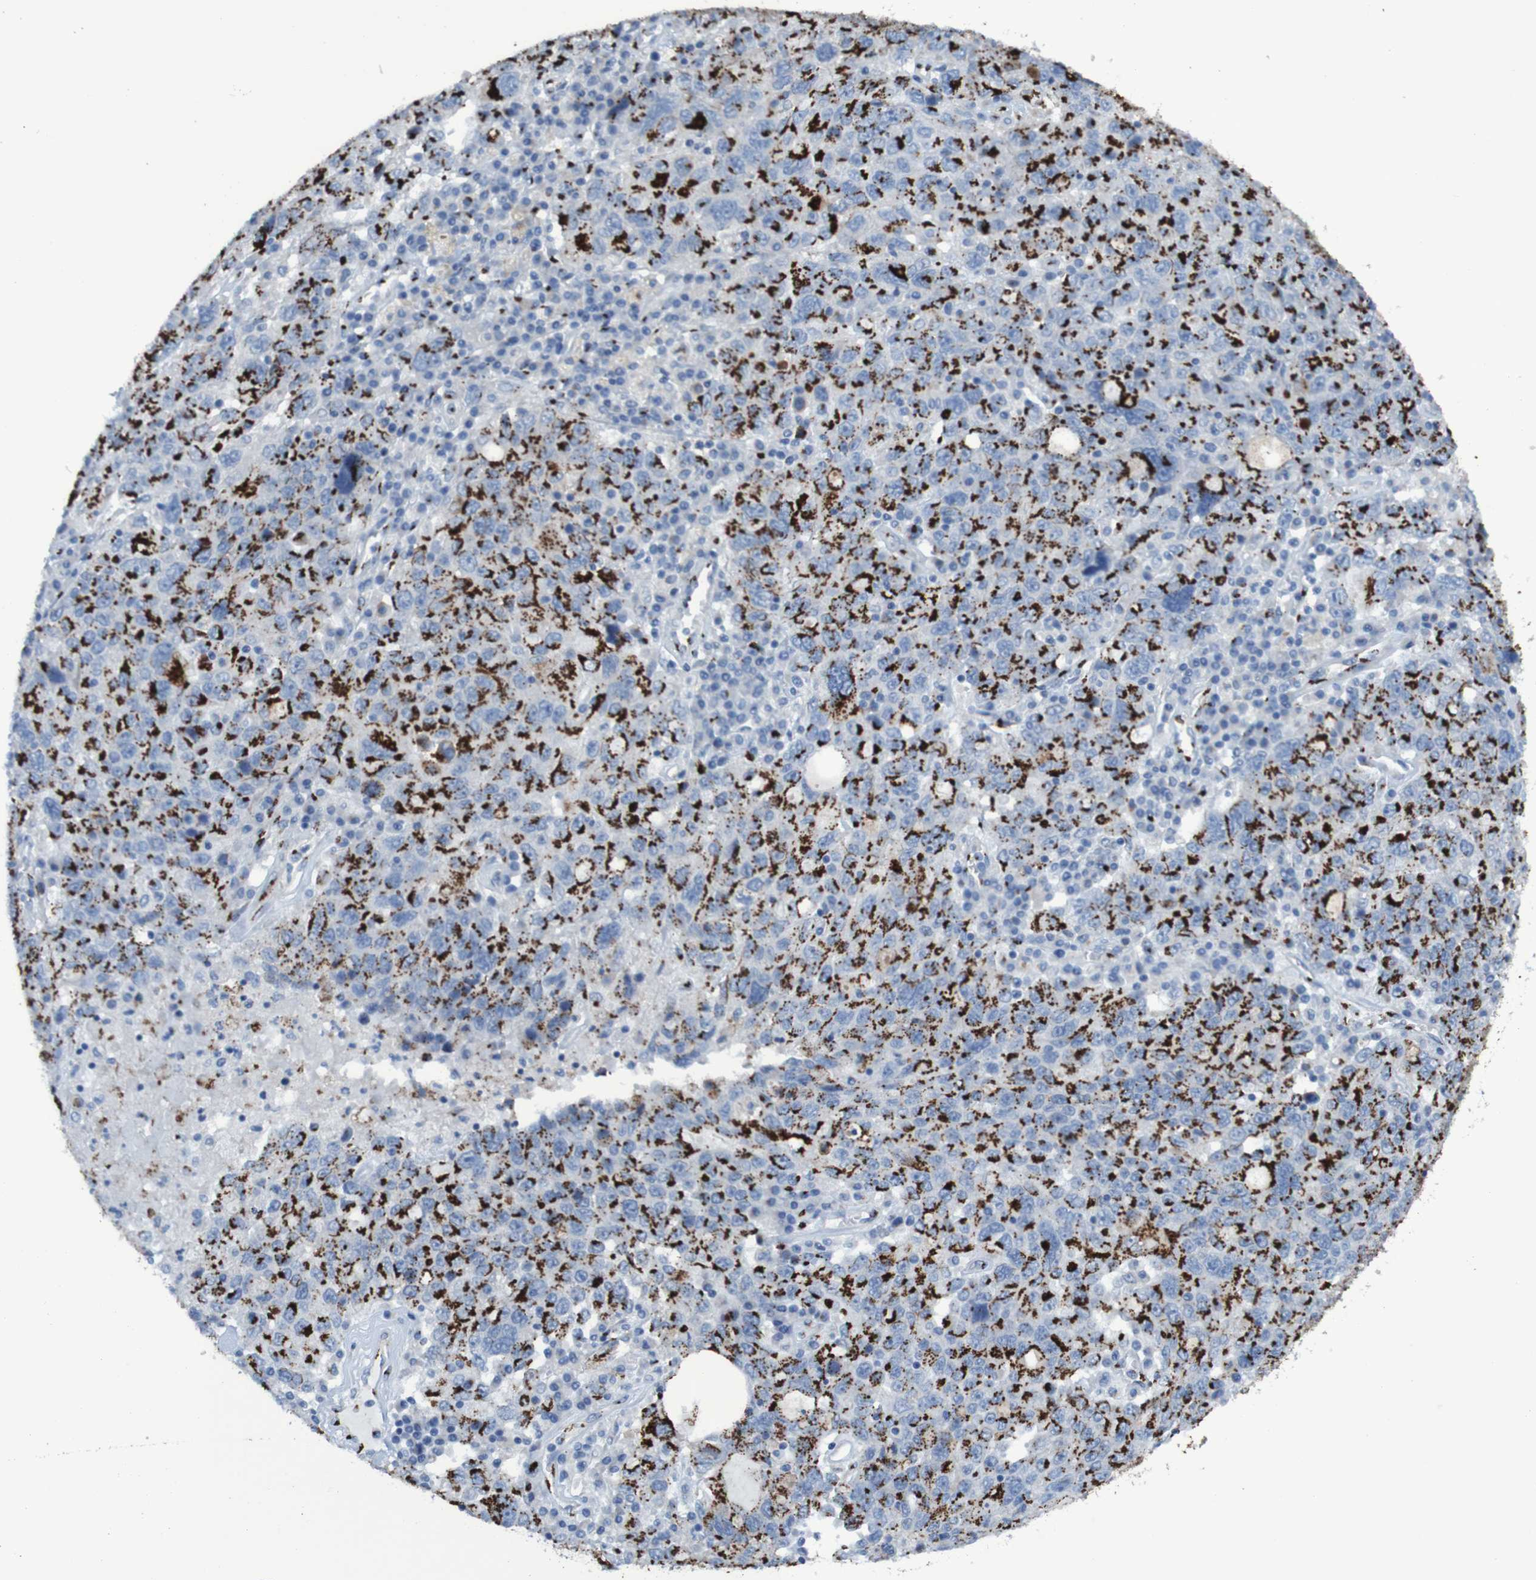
{"staining": {"intensity": "strong", "quantity": ">75%", "location": "cytoplasmic/membranous"}, "tissue": "ovarian cancer", "cell_type": "Tumor cells", "image_type": "cancer", "snomed": [{"axis": "morphology", "description": "Carcinoma, endometroid"}, {"axis": "topography", "description": "Ovary"}], "caption": "Ovarian endometroid carcinoma stained with a brown dye demonstrates strong cytoplasmic/membranous positive positivity in about >75% of tumor cells.", "gene": "GOLM1", "patient": {"sex": "female", "age": 62}}